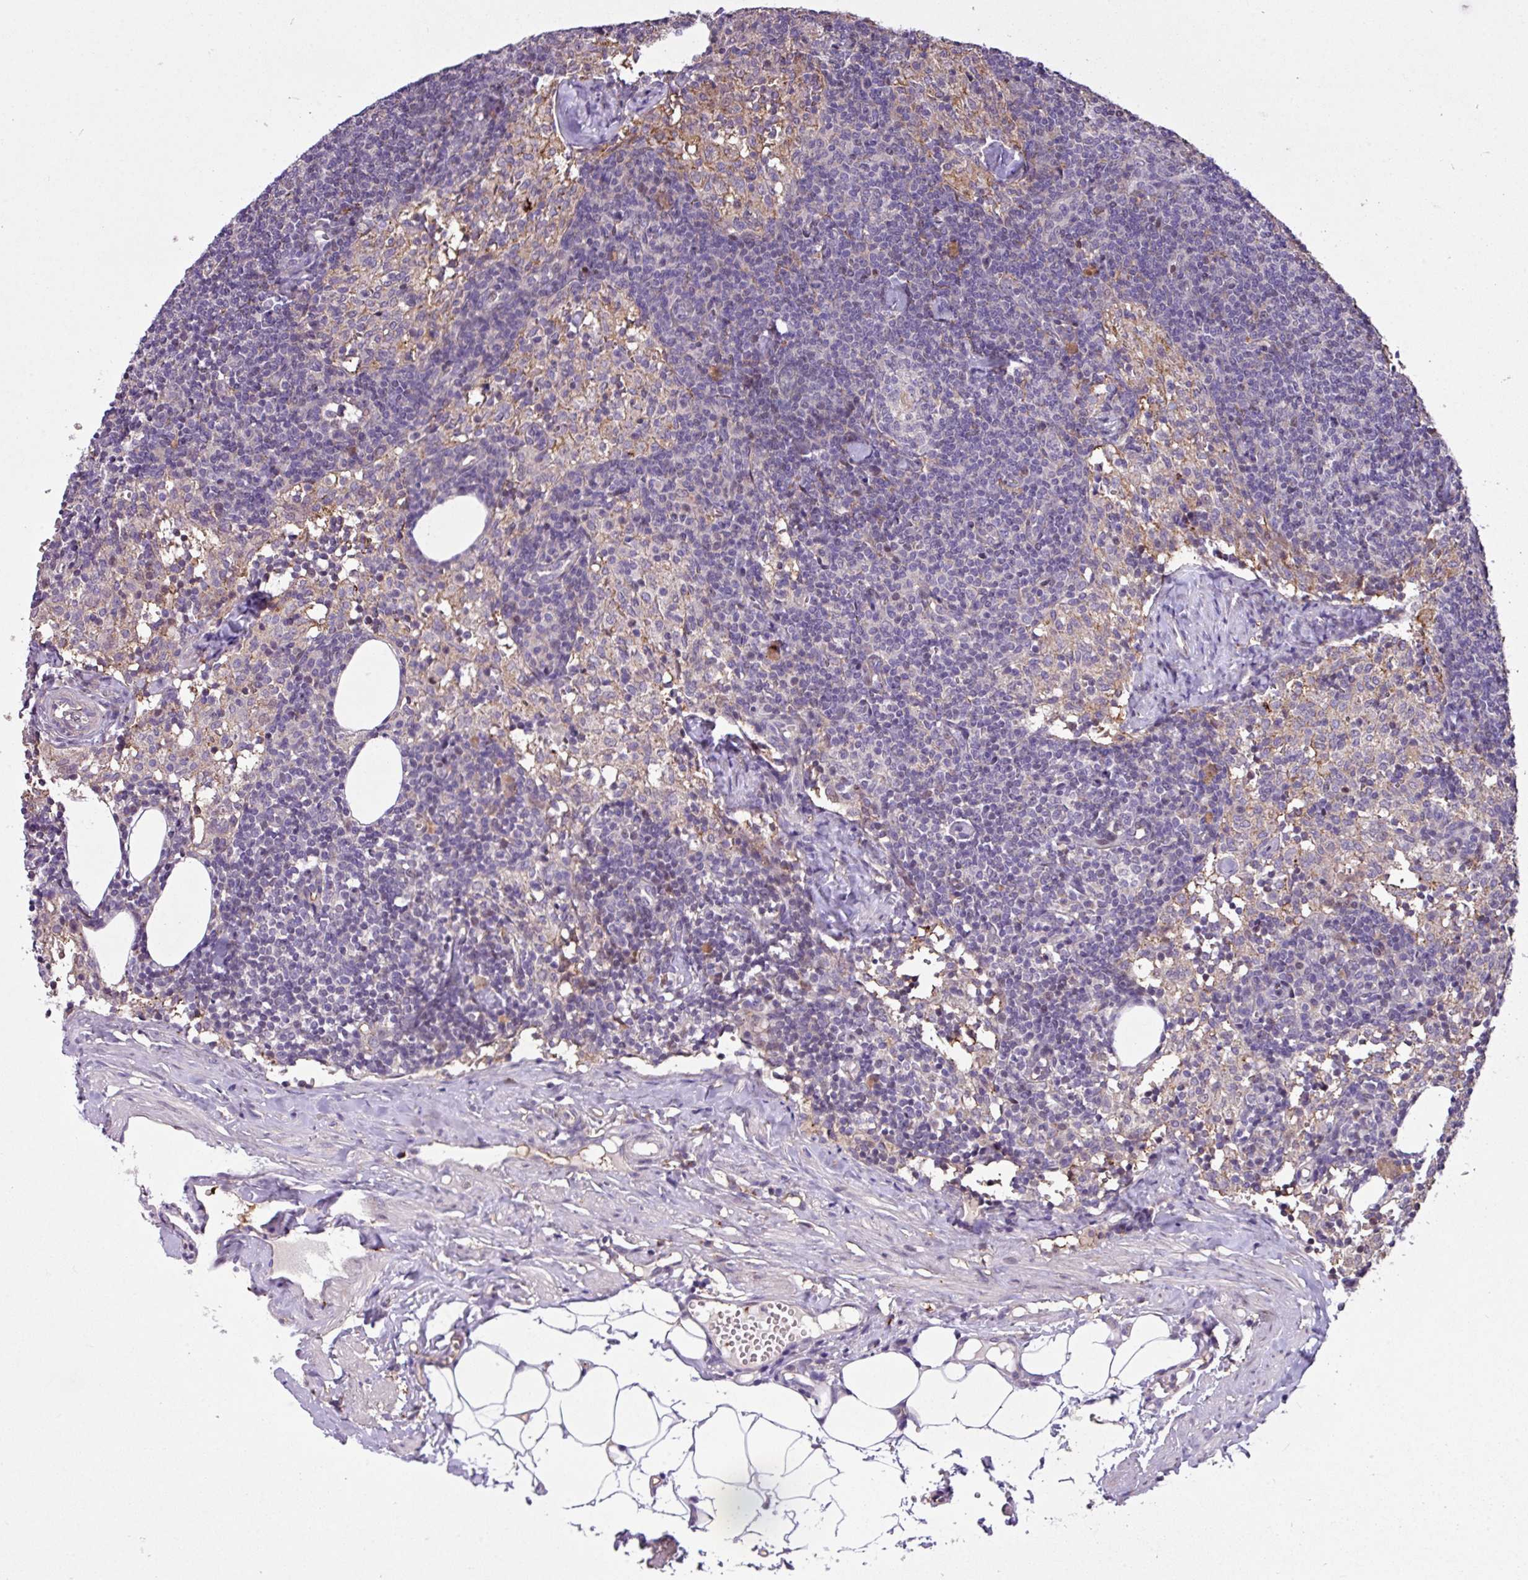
{"staining": {"intensity": "negative", "quantity": "none", "location": "none"}, "tissue": "lymph node", "cell_type": "Germinal center cells", "image_type": "normal", "snomed": [{"axis": "morphology", "description": "Normal tissue, NOS"}, {"axis": "topography", "description": "Lymph node"}], "caption": "Immunohistochemistry photomicrograph of normal human lymph node stained for a protein (brown), which demonstrates no expression in germinal center cells.", "gene": "RPP25L", "patient": {"sex": "female", "age": 52}}